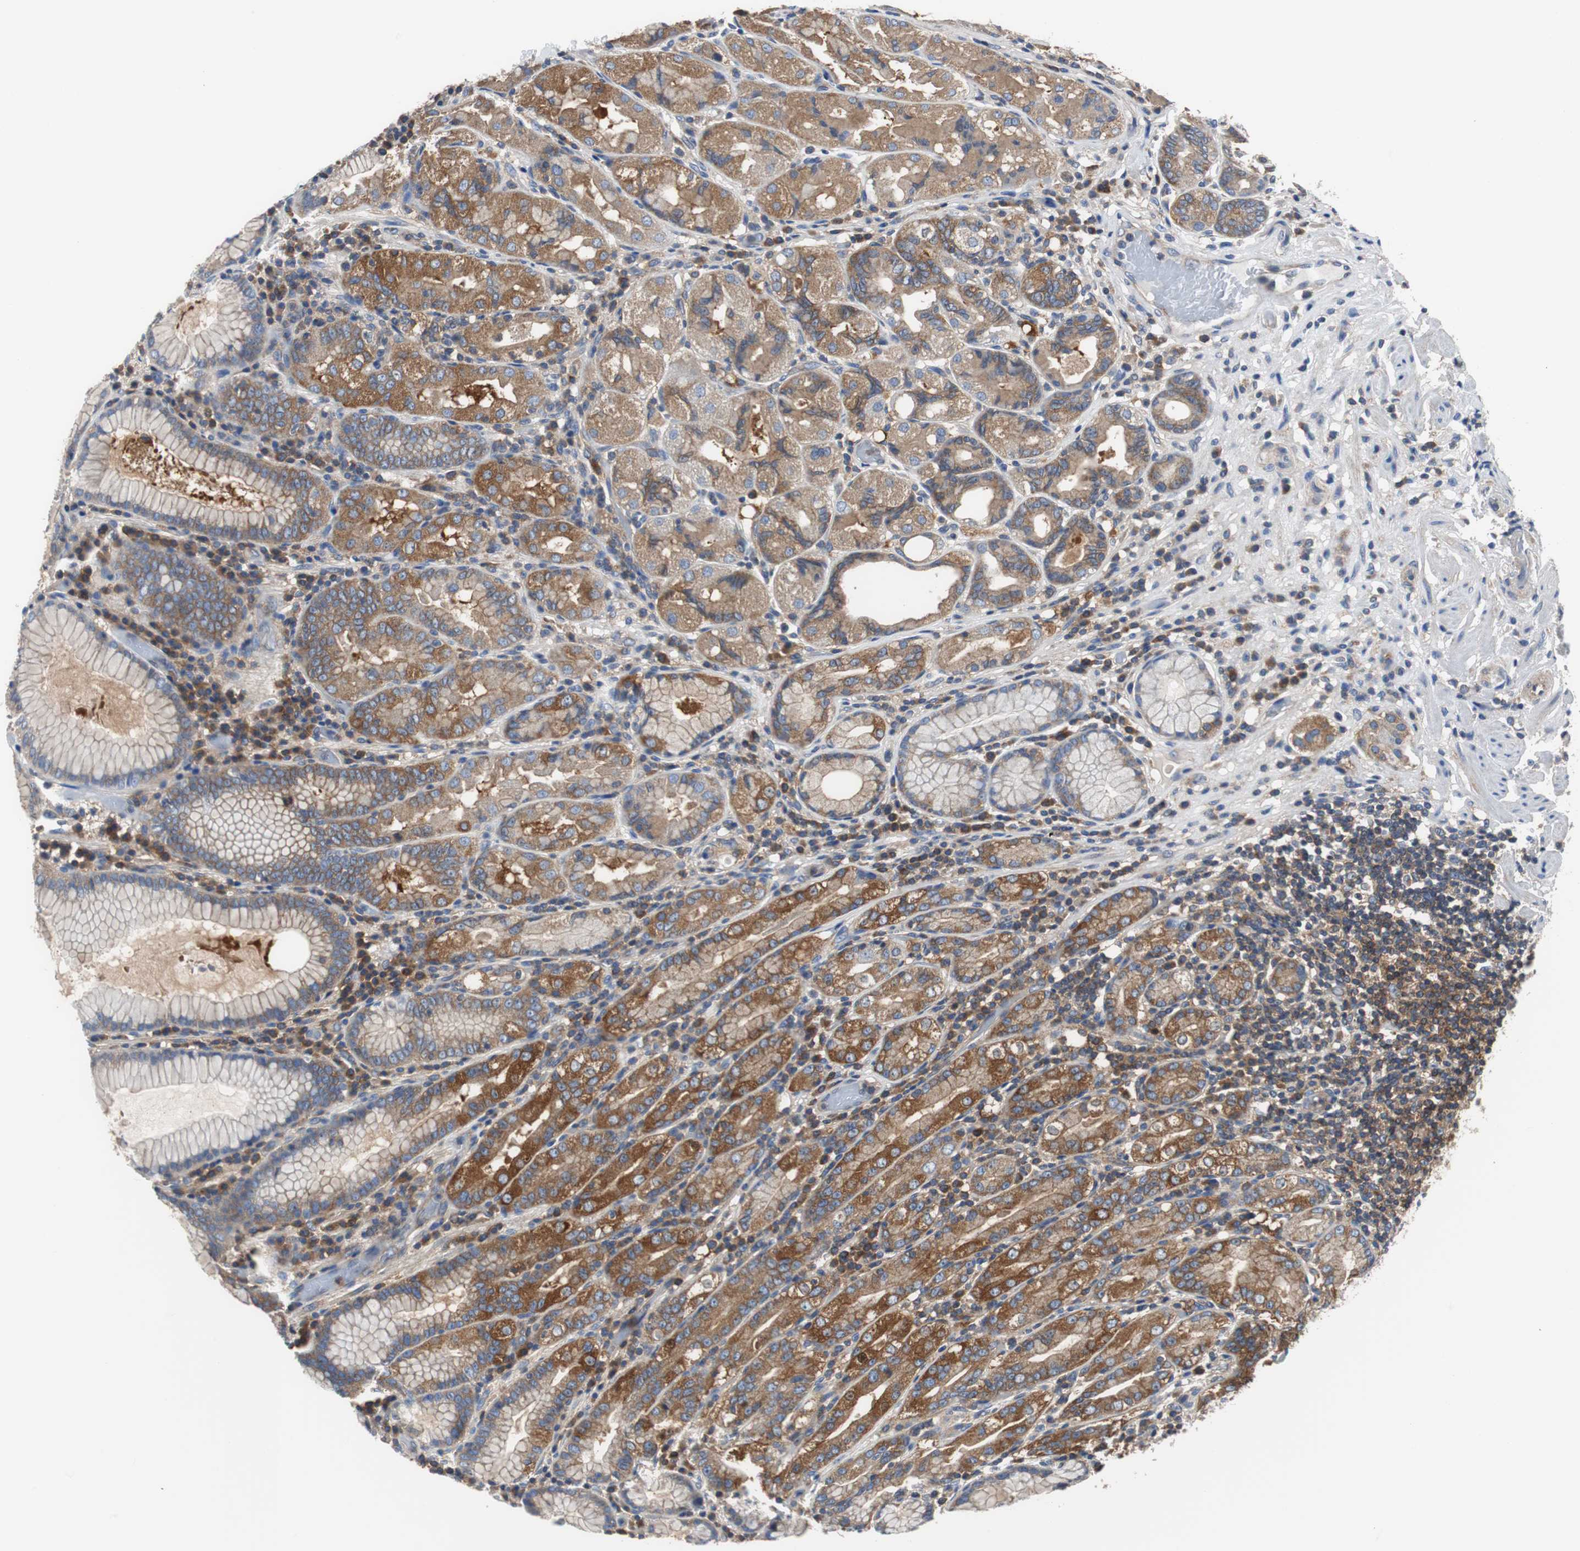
{"staining": {"intensity": "moderate", "quantity": ">75%", "location": "cytoplasmic/membranous"}, "tissue": "stomach", "cell_type": "Glandular cells", "image_type": "normal", "snomed": [{"axis": "morphology", "description": "Normal tissue, NOS"}, {"axis": "topography", "description": "Stomach, lower"}], "caption": "A histopathology image of stomach stained for a protein demonstrates moderate cytoplasmic/membranous brown staining in glandular cells.", "gene": "BRAF", "patient": {"sex": "female", "age": 76}}